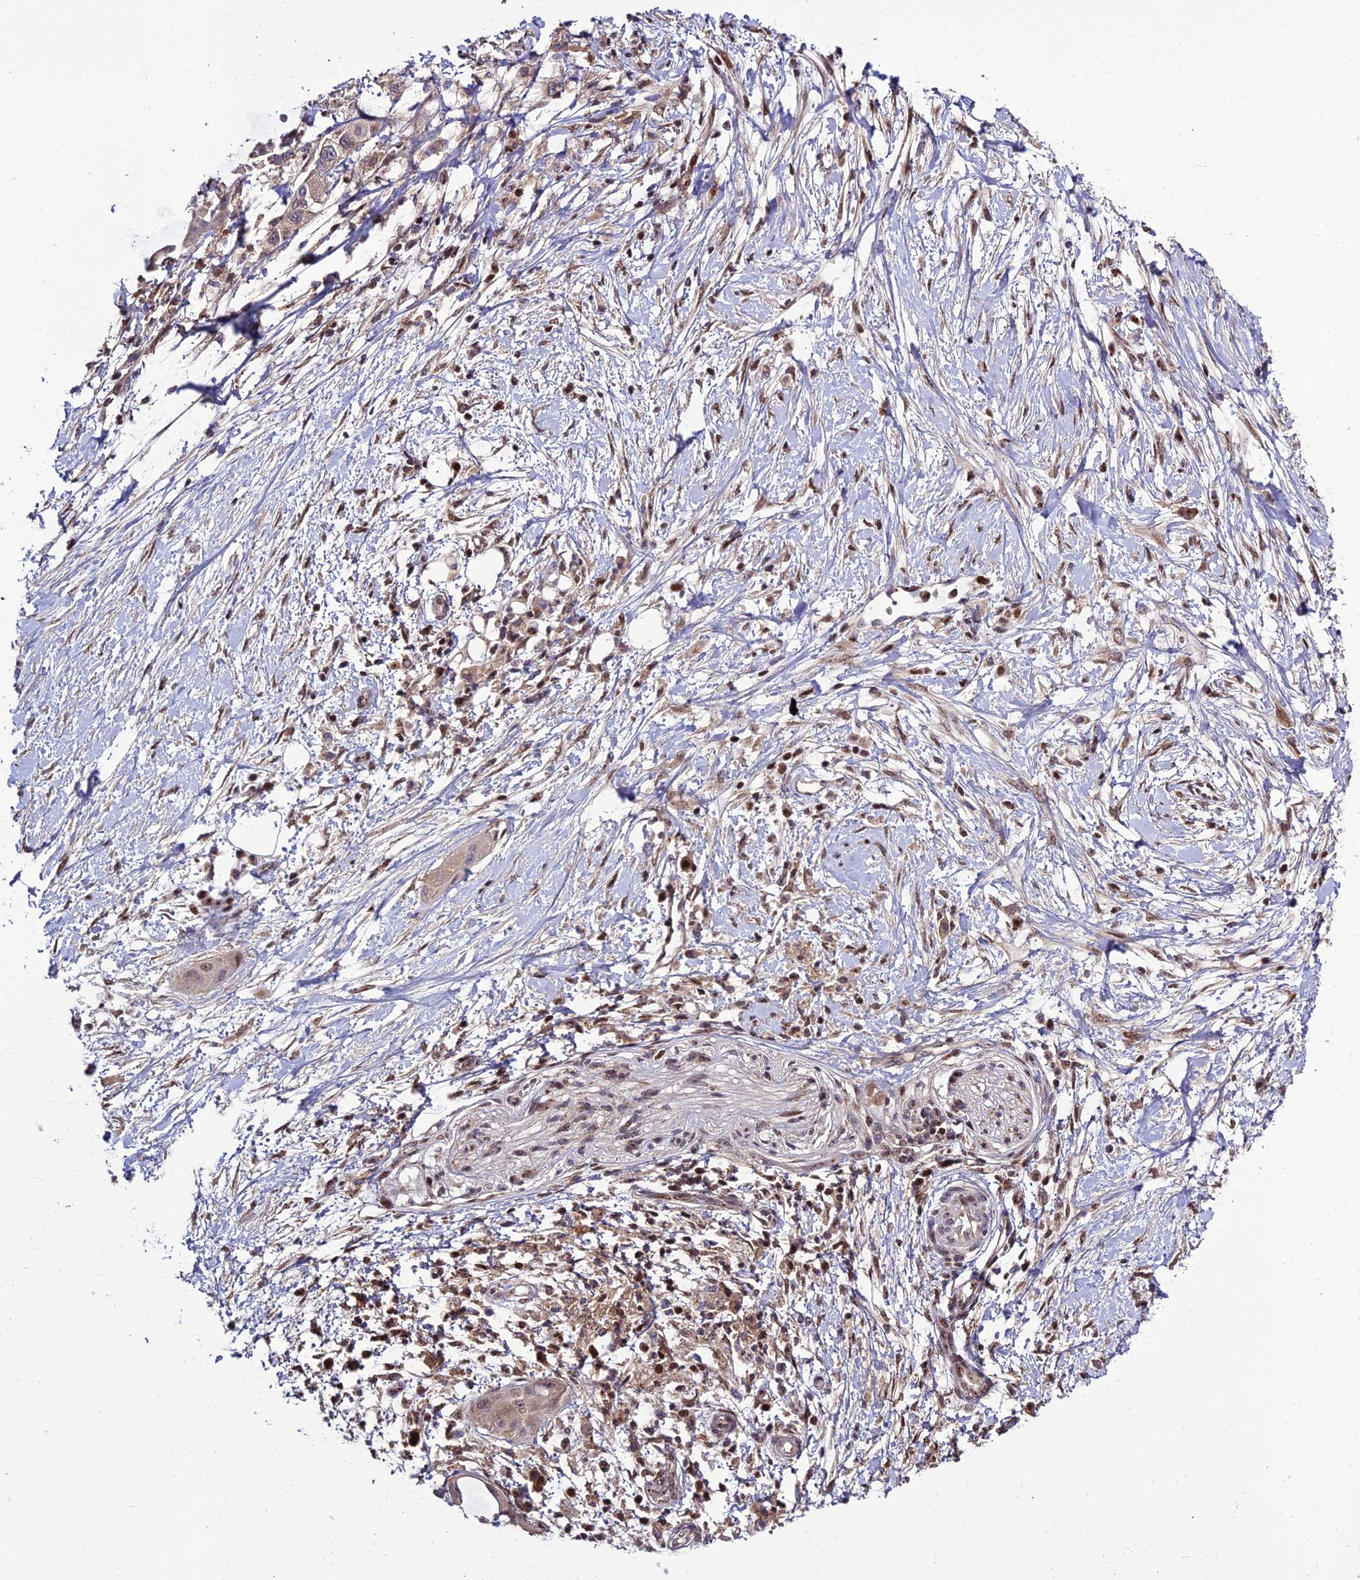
{"staining": {"intensity": "weak", "quantity": ">75%", "location": "cytoplasmic/membranous,nuclear"}, "tissue": "pancreatic cancer", "cell_type": "Tumor cells", "image_type": "cancer", "snomed": [{"axis": "morphology", "description": "Adenocarcinoma, NOS"}, {"axis": "topography", "description": "Pancreas"}], "caption": "Immunohistochemical staining of human adenocarcinoma (pancreatic) exhibits low levels of weak cytoplasmic/membranous and nuclear positivity in about >75% of tumor cells. (DAB (3,3'-diaminobenzidine) IHC, brown staining for protein, blue staining for nuclei).", "gene": "ARL2", "patient": {"sex": "male", "age": 68}}